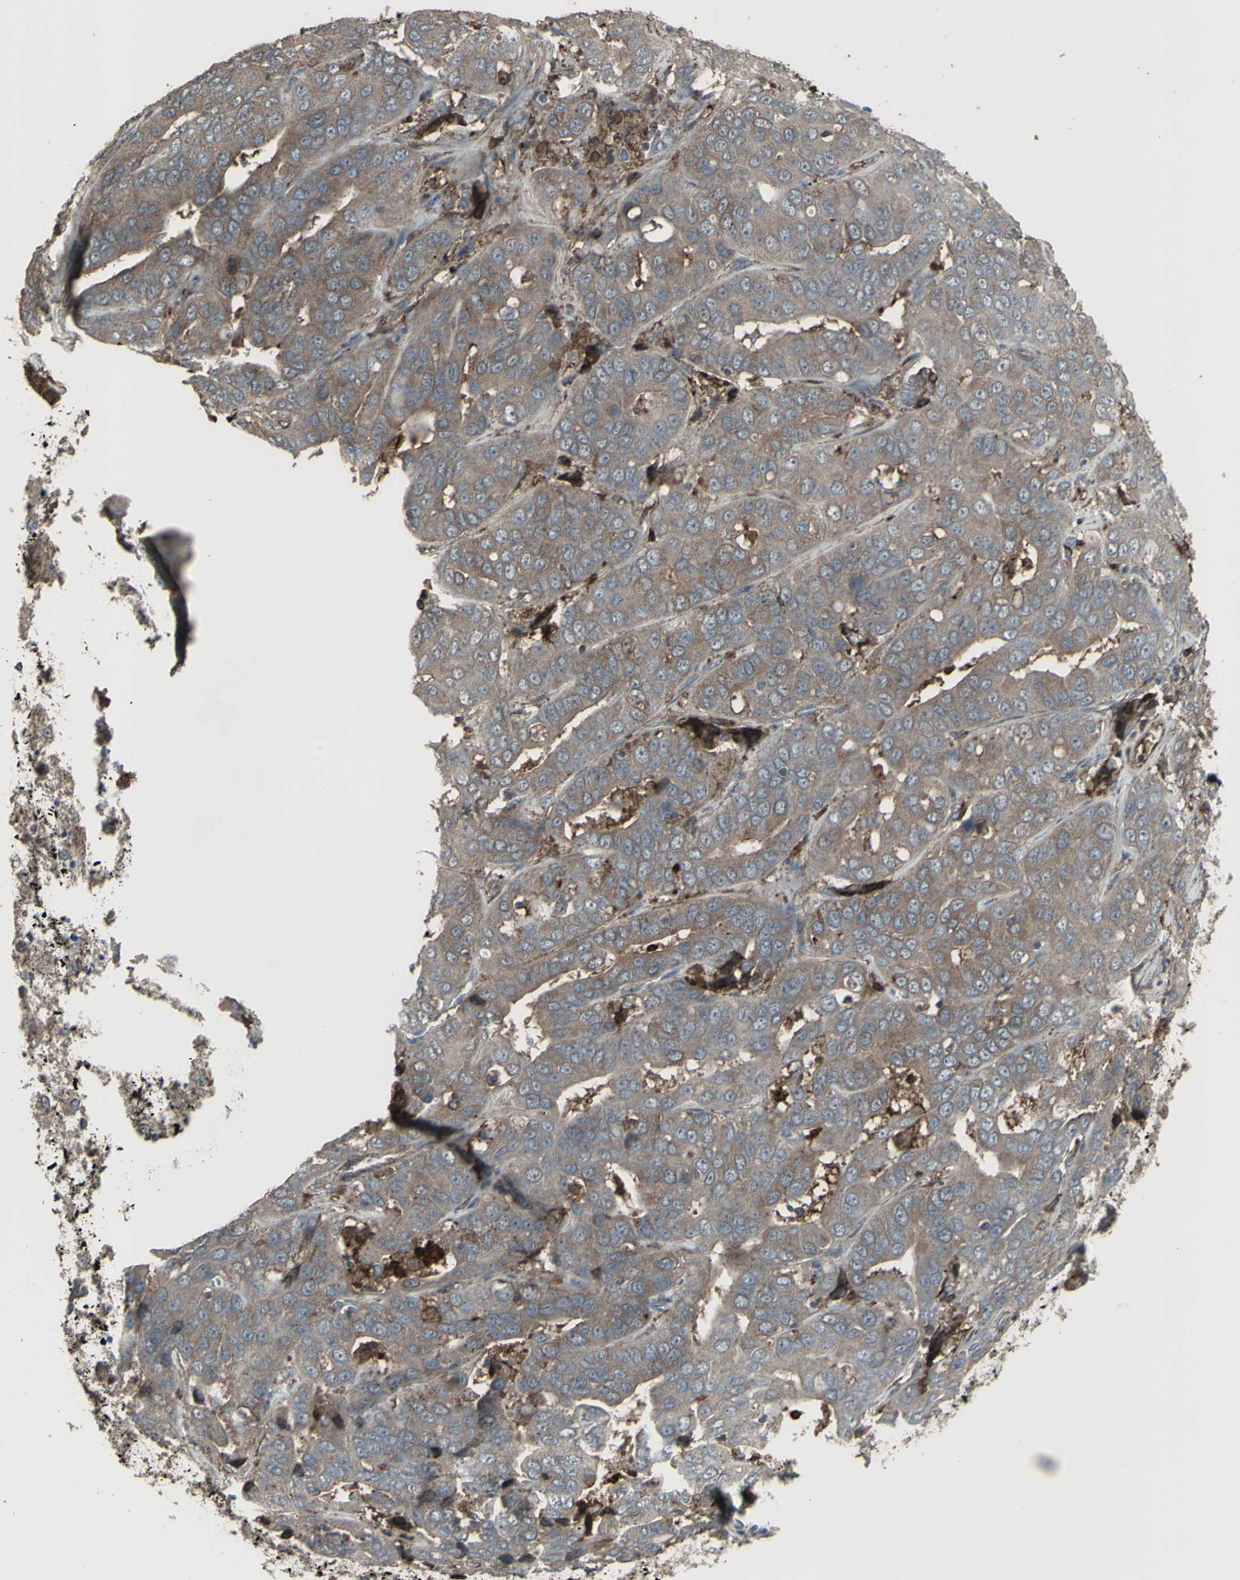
{"staining": {"intensity": "weak", "quantity": ">75%", "location": "cytoplasmic/membranous"}, "tissue": "liver cancer", "cell_type": "Tumor cells", "image_type": "cancer", "snomed": [{"axis": "morphology", "description": "Cholangiocarcinoma"}, {"axis": "topography", "description": "Liver"}], "caption": "There is low levels of weak cytoplasmic/membranous staining in tumor cells of liver cancer (cholangiocarcinoma), as demonstrated by immunohistochemical staining (brown color).", "gene": "SMO", "patient": {"sex": "female", "age": 52}}